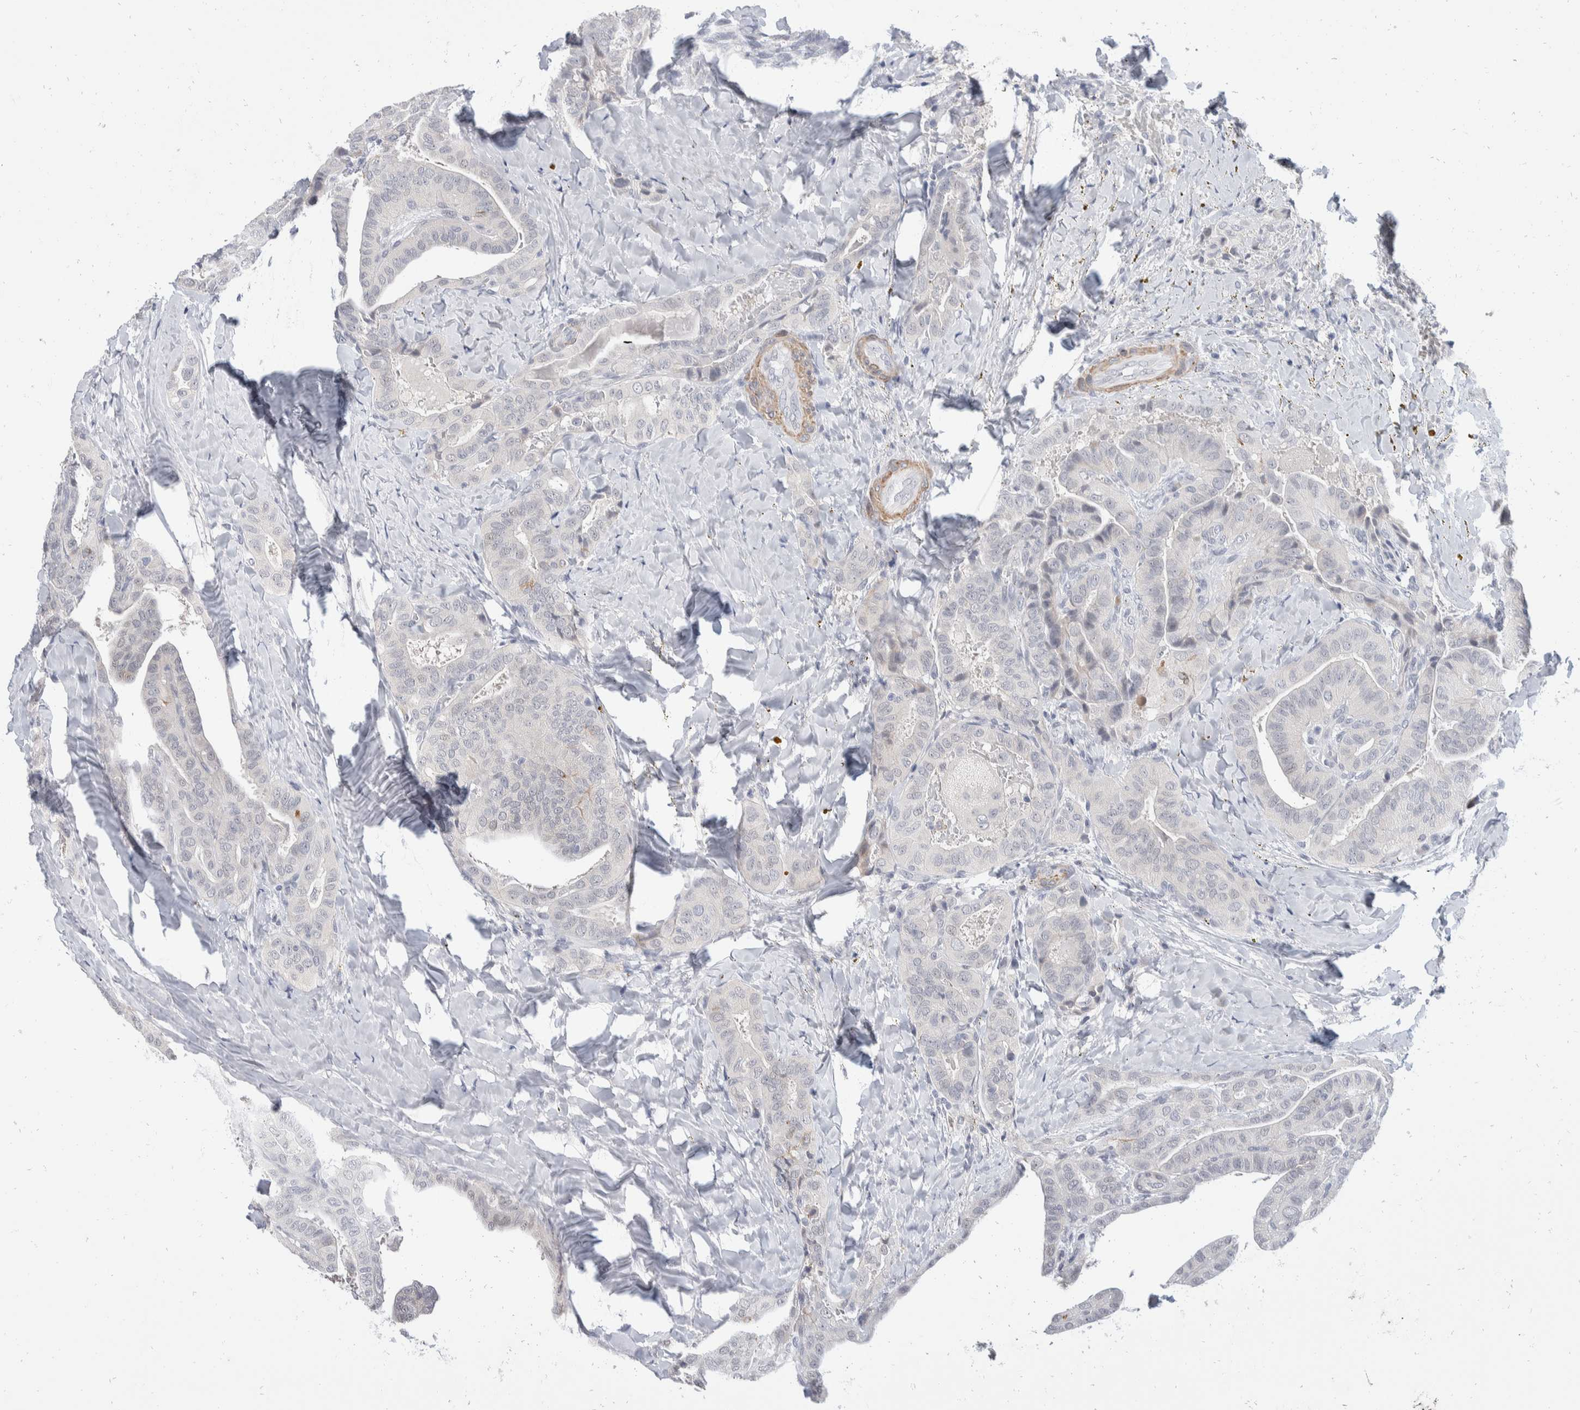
{"staining": {"intensity": "weak", "quantity": "<25%", "location": "cytoplasmic/membranous"}, "tissue": "thyroid cancer", "cell_type": "Tumor cells", "image_type": "cancer", "snomed": [{"axis": "morphology", "description": "Papillary adenocarcinoma, NOS"}, {"axis": "topography", "description": "Thyroid gland"}], "caption": "Tumor cells are negative for protein expression in human thyroid papillary adenocarcinoma.", "gene": "CATSPERD", "patient": {"sex": "male", "age": 77}}